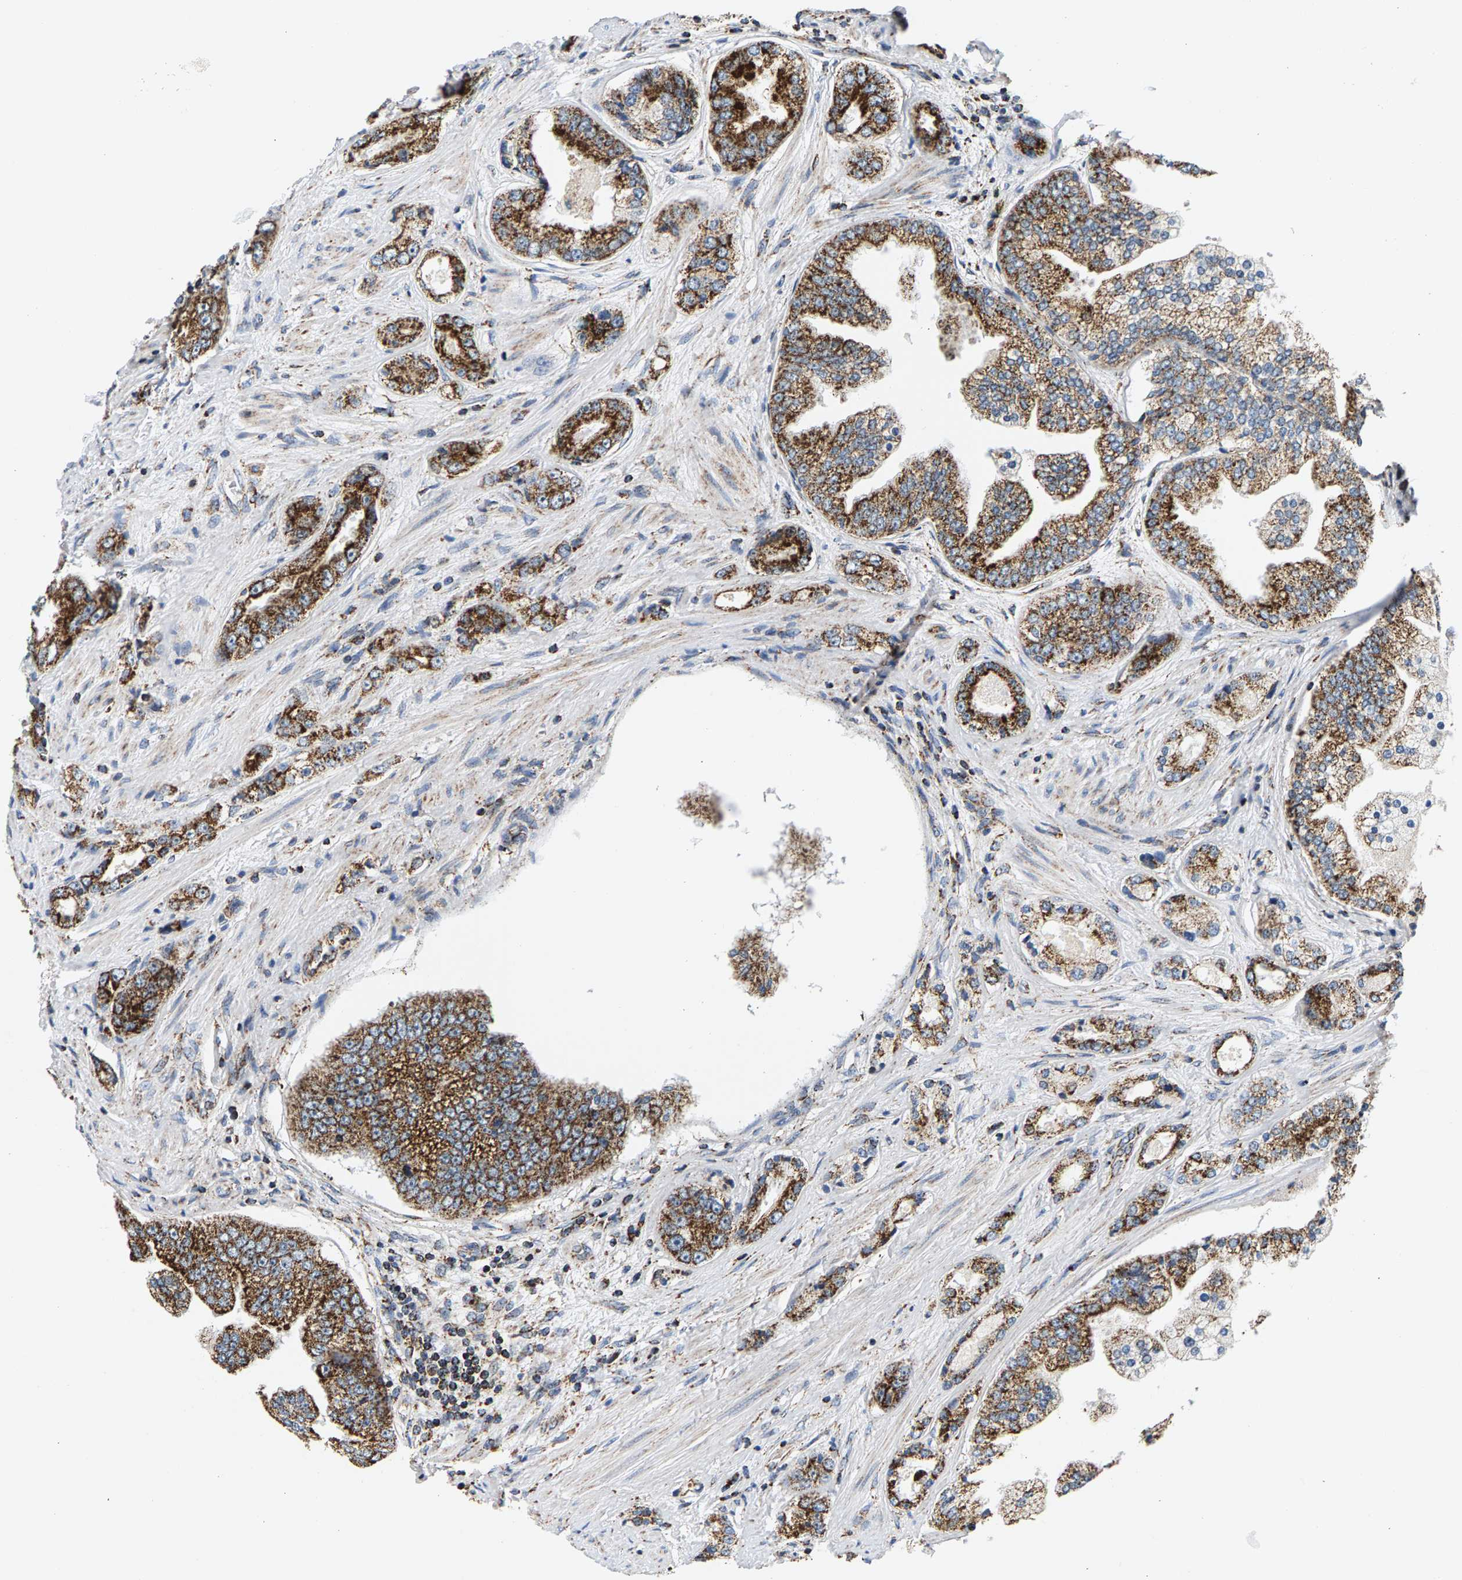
{"staining": {"intensity": "moderate", "quantity": ">75%", "location": "cytoplasmic/membranous"}, "tissue": "prostate cancer", "cell_type": "Tumor cells", "image_type": "cancer", "snomed": [{"axis": "morphology", "description": "Adenocarcinoma, High grade"}, {"axis": "topography", "description": "Prostate"}], "caption": "Protein staining of prostate cancer (adenocarcinoma (high-grade)) tissue displays moderate cytoplasmic/membranous positivity in about >75% of tumor cells.", "gene": "PDE1A", "patient": {"sex": "male", "age": 61}}